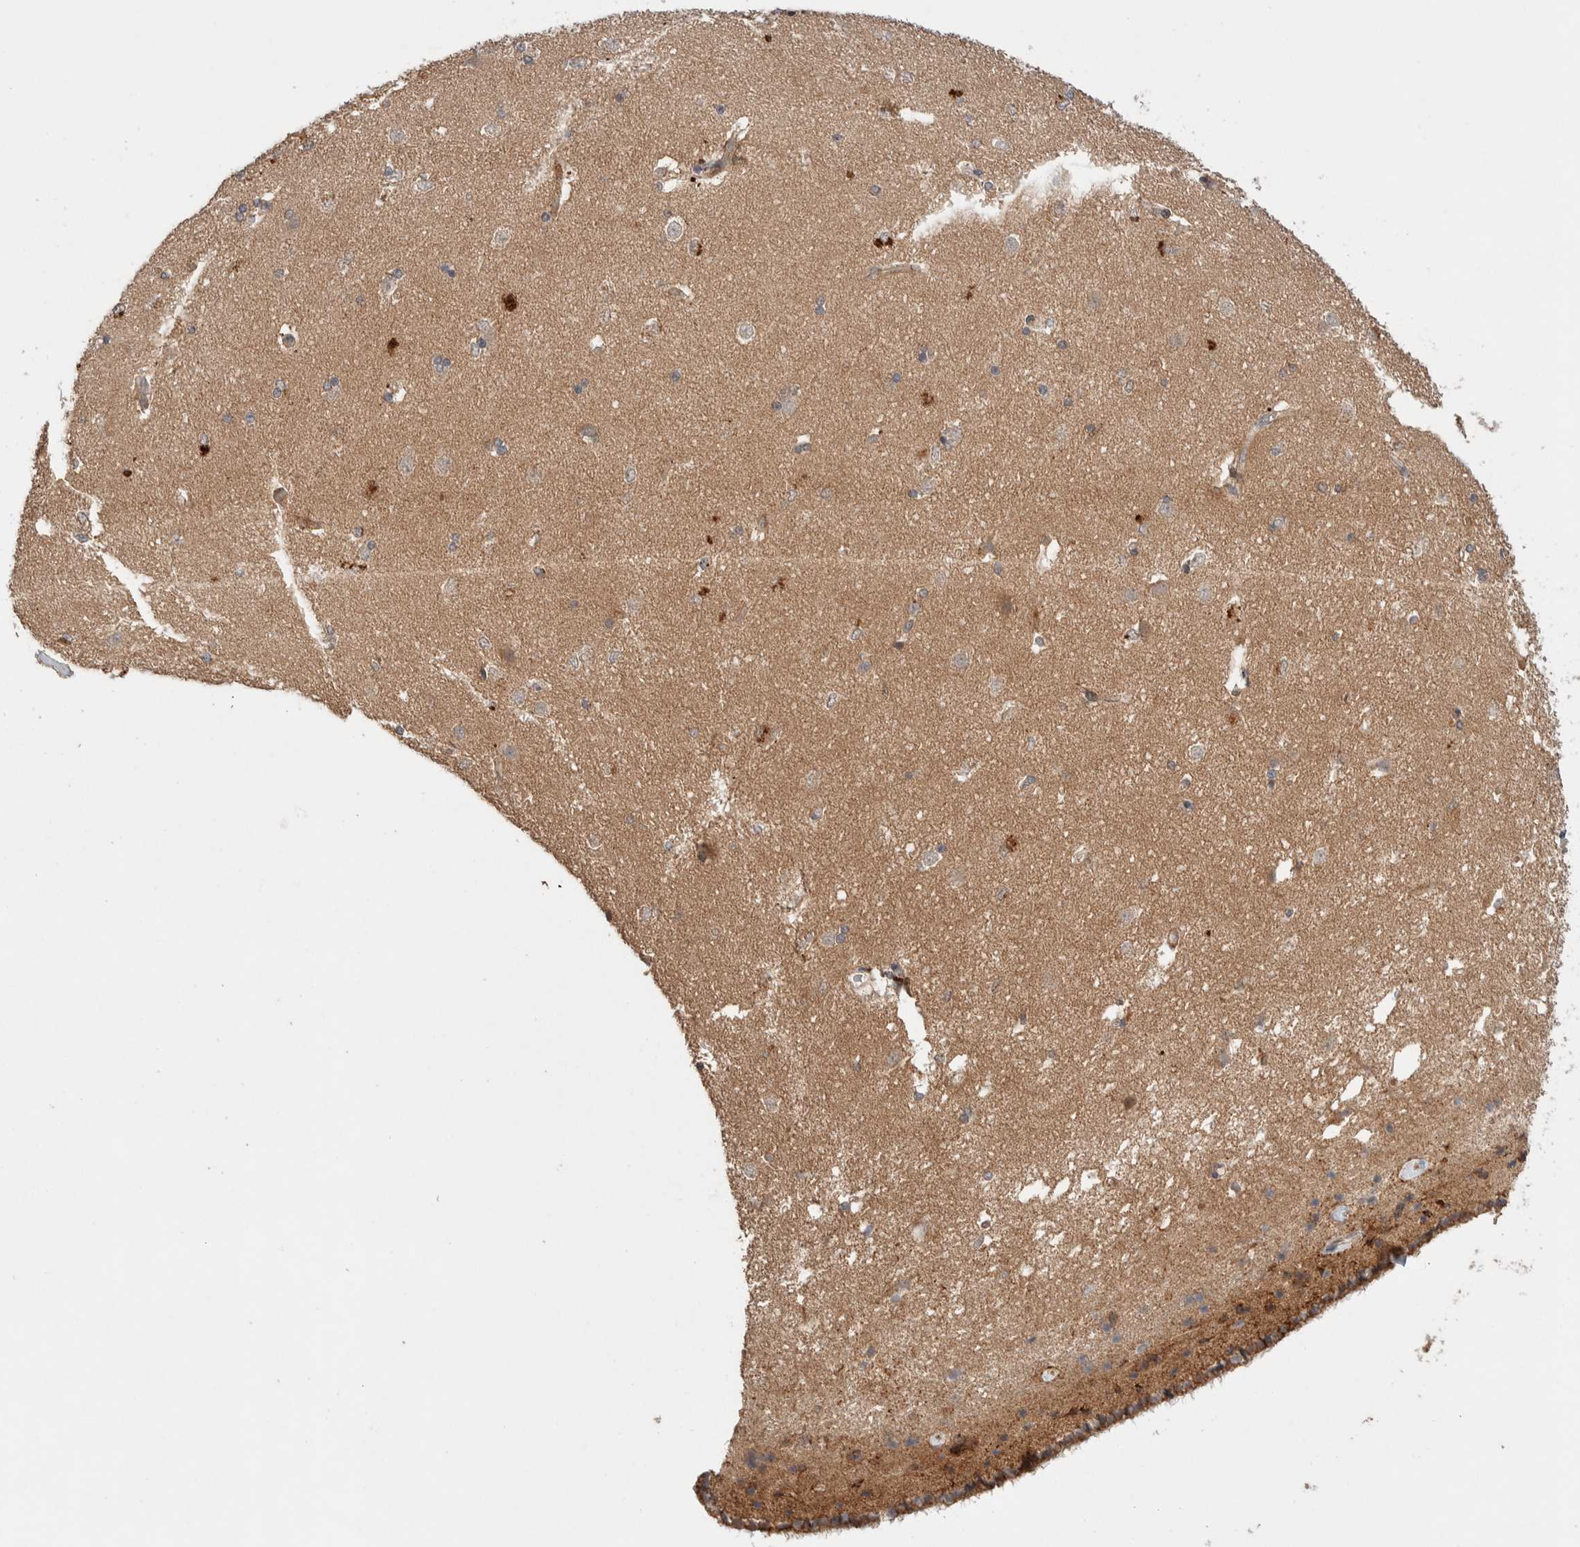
{"staining": {"intensity": "moderate", "quantity": "<25%", "location": "cytoplasmic/membranous"}, "tissue": "caudate", "cell_type": "Glial cells", "image_type": "normal", "snomed": [{"axis": "morphology", "description": "Normal tissue, NOS"}, {"axis": "topography", "description": "Lateral ventricle wall"}], "caption": "Glial cells exhibit low levels of moderate cytoplasmic/membranous expression in about <25% of cells in normal human caudate. Using DAB (brown) and hematoxylin (blue) stains, captured at high magnification using brightfield microscopy.", "gene": "CASK", "patient": {"sex": "female", "age": 19}}